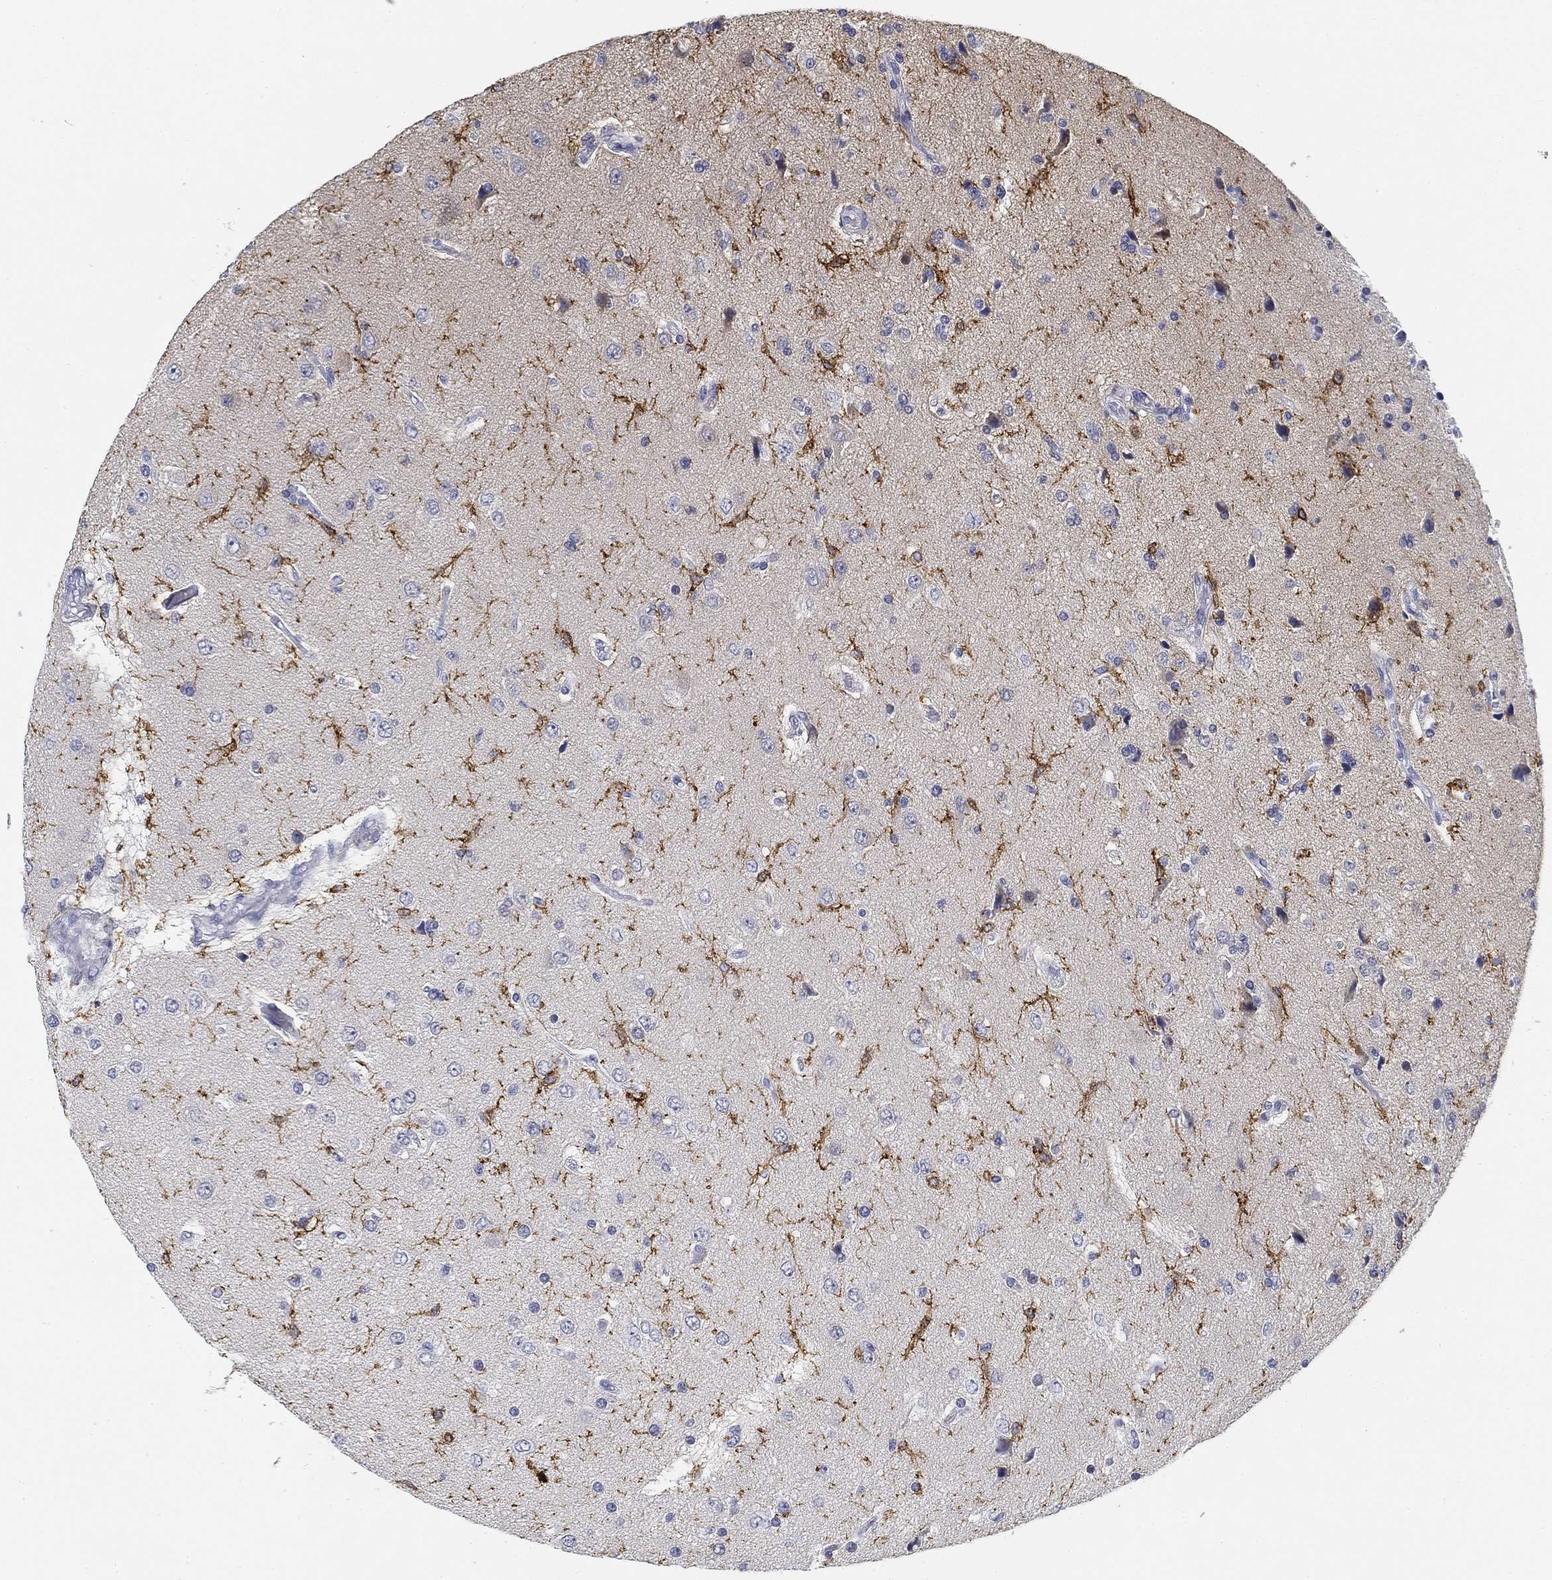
{"staining": {"intensity": "moderate", "quantity": "<25%", "location": "cytoplasmic/membranous"}, "tissue": "glioma", "cell_type": "Tumor cells", "image_type": "cancer", "snomed": [{"axis": "morphology", "description": "Glioma, malignant, High grade"}, {"axis": "topography", "description": "Brain"}], "caption": "Malignant high-grade glioma stained for a protein (brown) exhibits moderate cytoplasmic/membranous positive expression in approximately <25% of tumor cells.", "gene": "SLC2A5", "patient": {"sex": "male", "age": 56}}